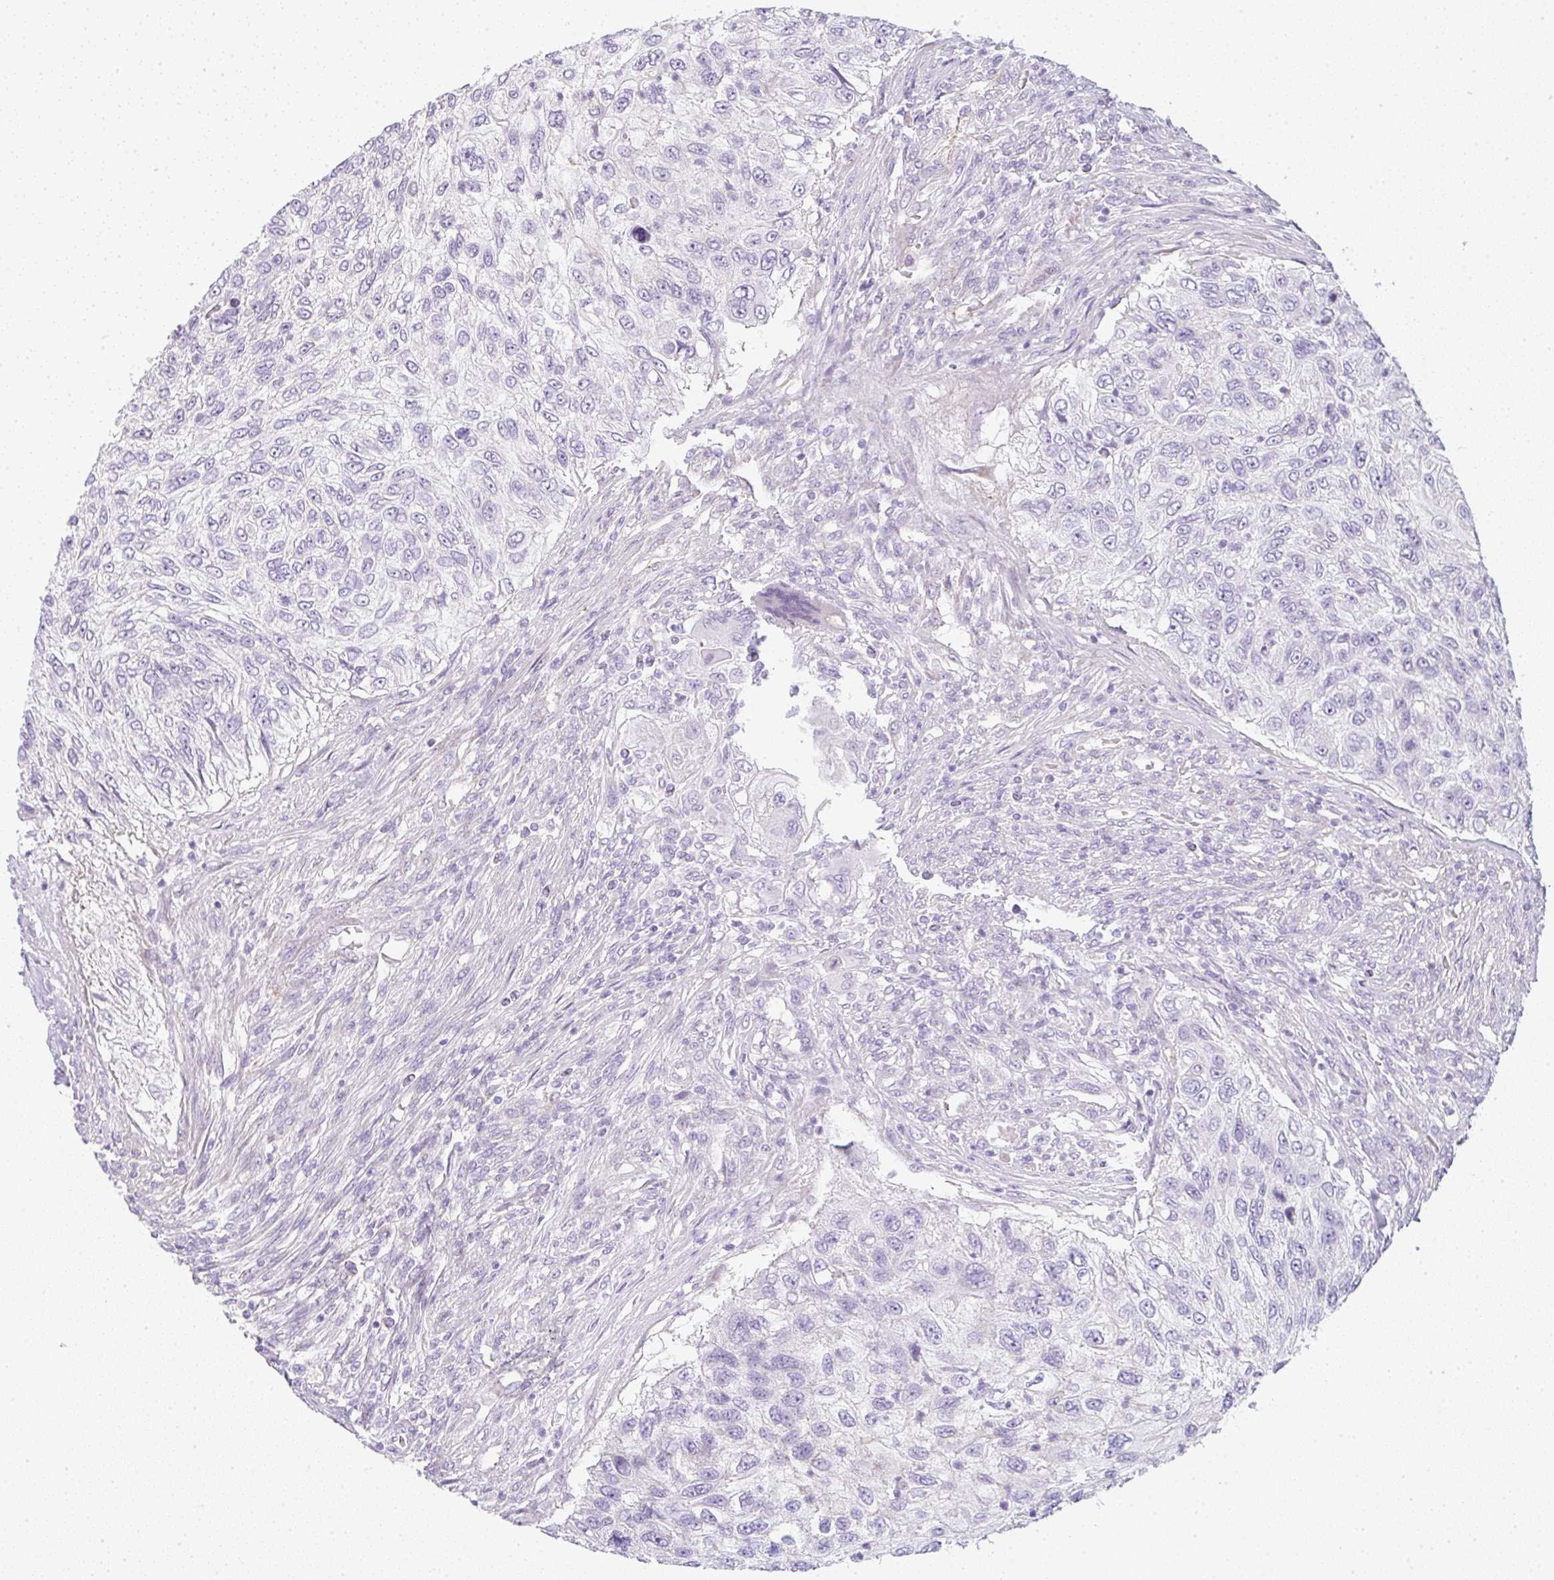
{"staining": {"intensity": "negative", "quantity": "none", "location": "none"}, "tissue": "urothelial cancer", "cell_type": "Tumor cells", "image_type": "cancer", "snomed": [{"axis": "morphology", "description": "Urothelial carcinoma, High grade"}, {"axis": "topography", "description": "Urinary bladder"}], "caption": "Tumor cells are negative for protein expression in human urothelial cancer.", "gene": "LPAR4", "patient": {"sex": "female", "age": 60}}